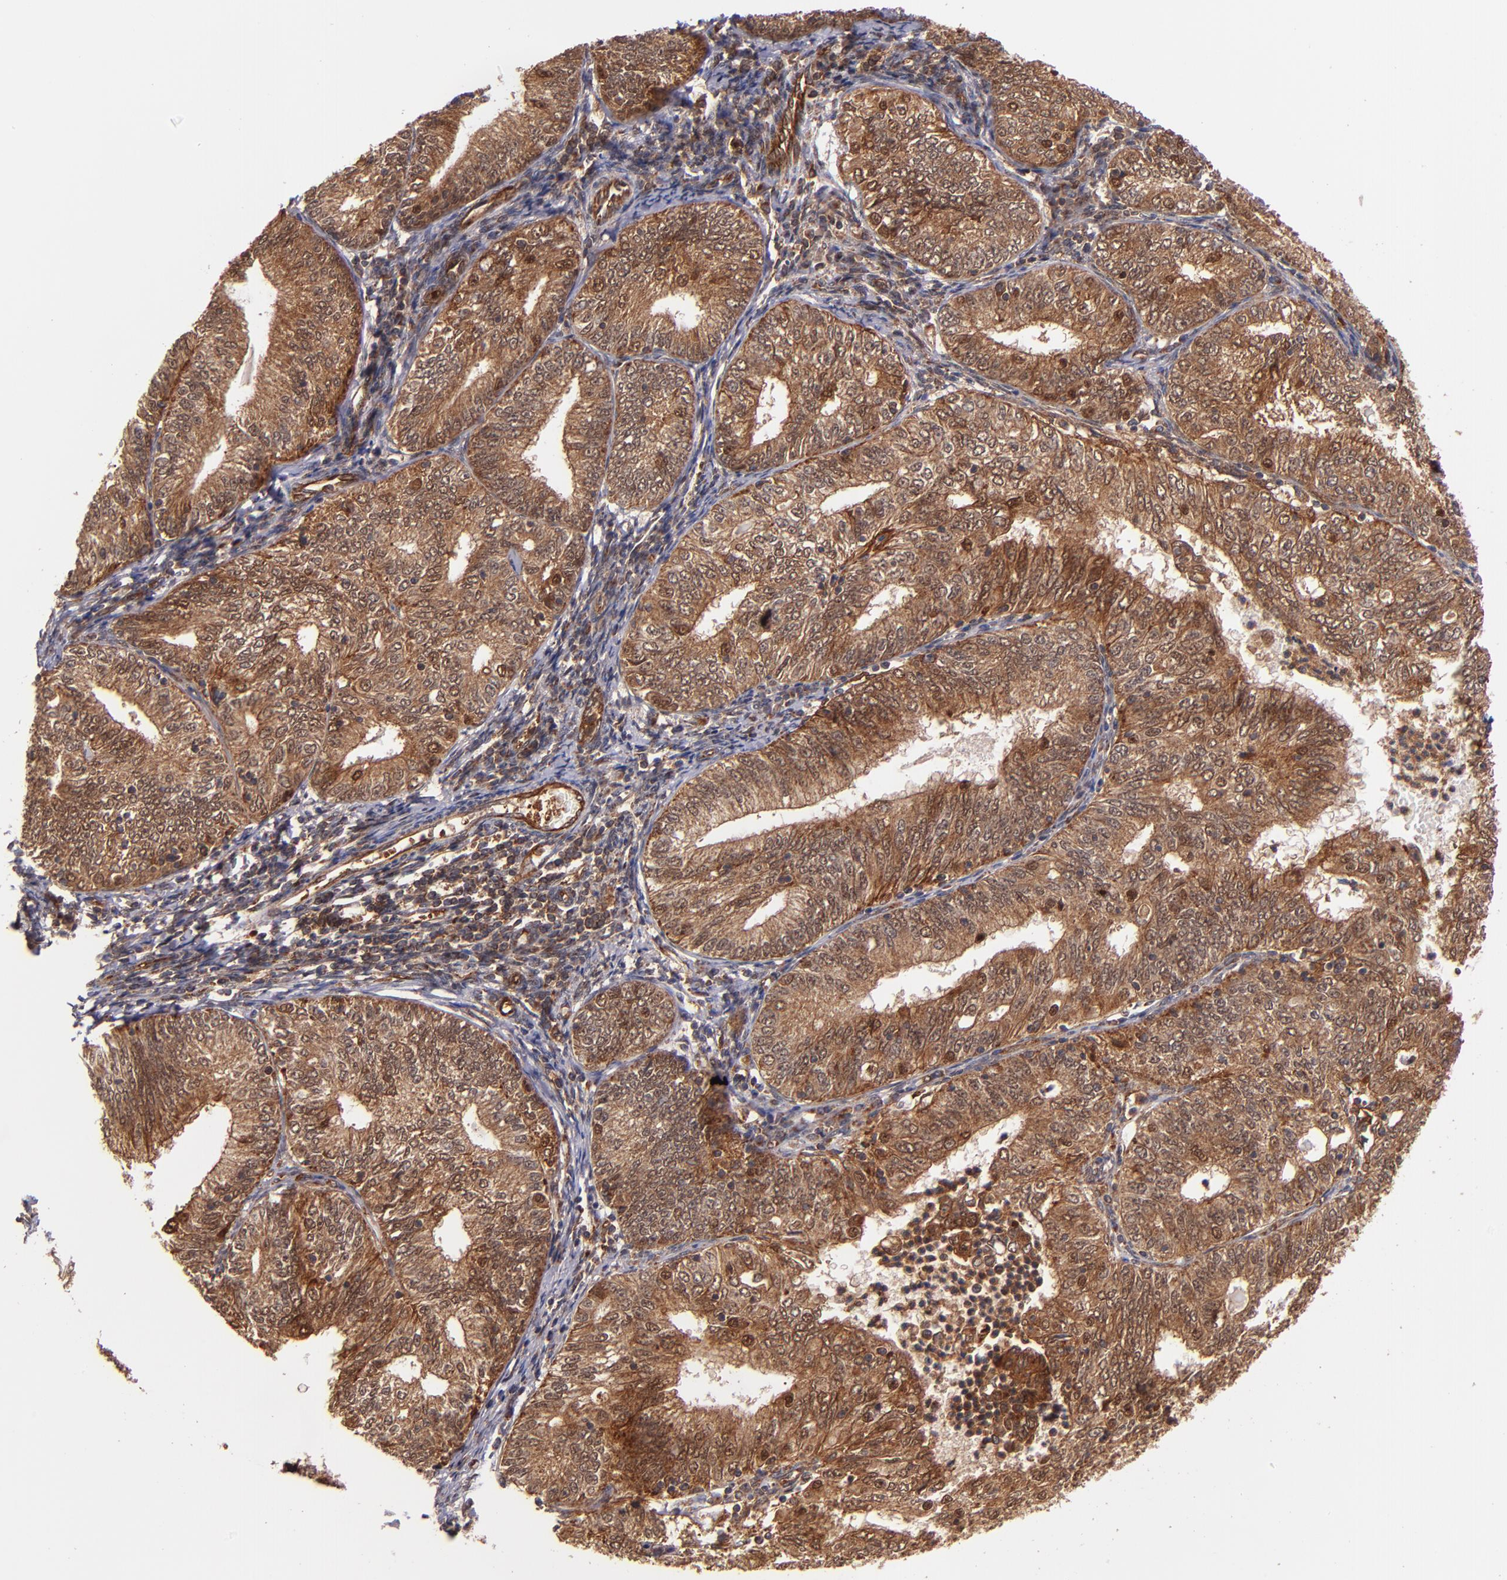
{"staining": {"intensity": "strong", "quantity": ">75%", "location": "cytoplasmic/membranous"}, "tissue": "endometrial cancer", "cell_type": "Tumor cells", "image_type": "cancer", "snomed": [{"axis": "morphology", "description": "Adenocarcinoma, NOS"}, {"axis": "topography", "description": "Endometrium"}], "caption": "An immunohistochemistry micrograph of neoplastic tissue is shown. Protein staining in brown highlights strong cytoplasmic/membranous positivity in endometrial cancer within tumor cells.", "gene": "STX8", "patient": {"sex": "female", "age": 69}}